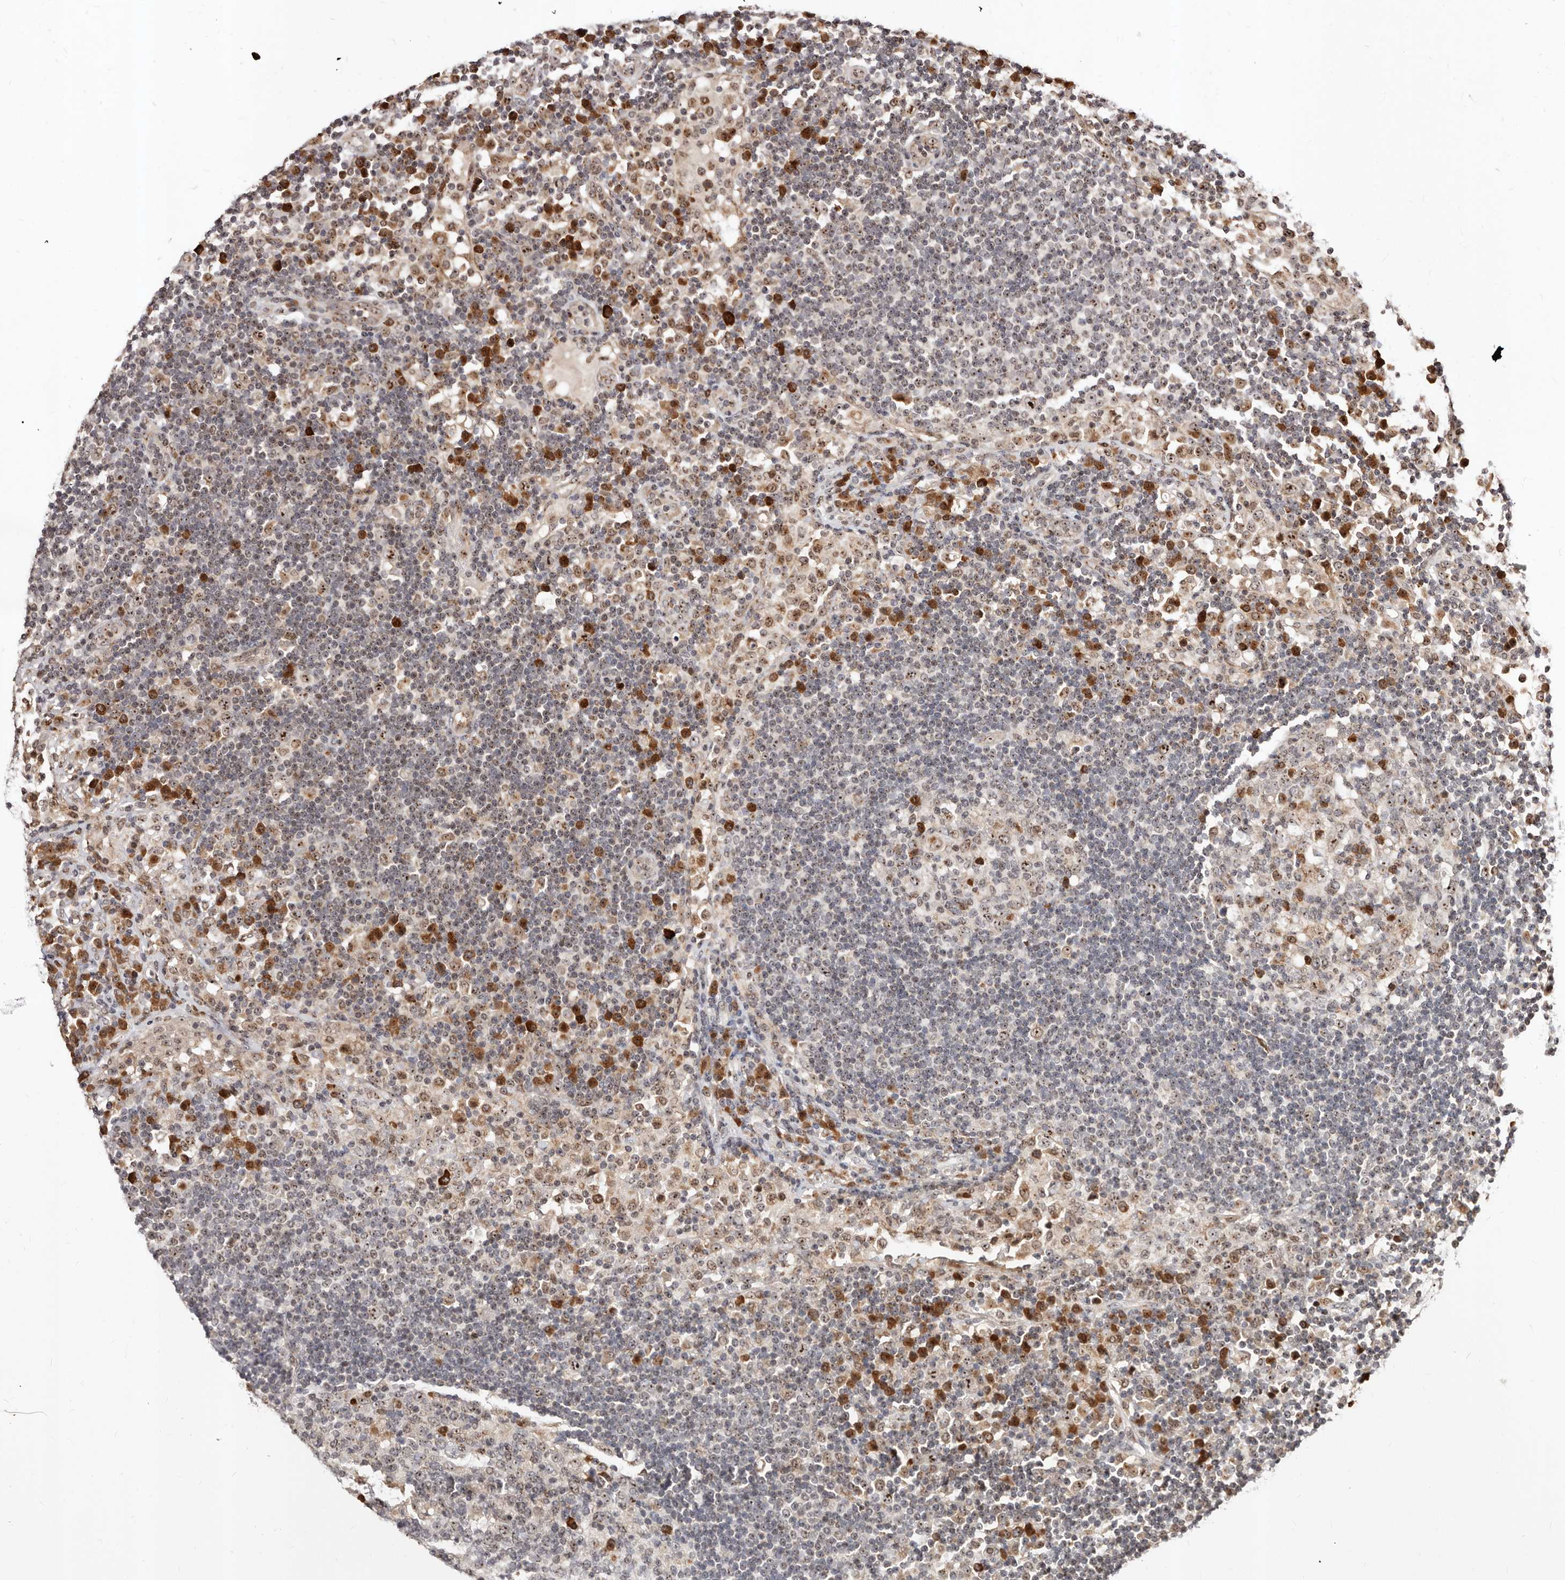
{"staining": {"intensity": "moderate", "quantity": "<25%", "location": "cytoplasmic/membranous,nuclear"}, "tissue": "lymph node", "cell_type": "Germinal center cells", "image_type": "normal", "snomed": [{"axis": "morphology", "description": "Normal tissue, NOS"}, {"axis": "topography", "description": "Lymph node"}], "caption": "IHC (DAB) staining of benign human lymph node reveals moderate cytoplasmic/membranous,nuclear protein positivity in approximately <25% of germinal center cells.", "gene": "APOL6", "patient": {"sex": "female", "age": 53}}